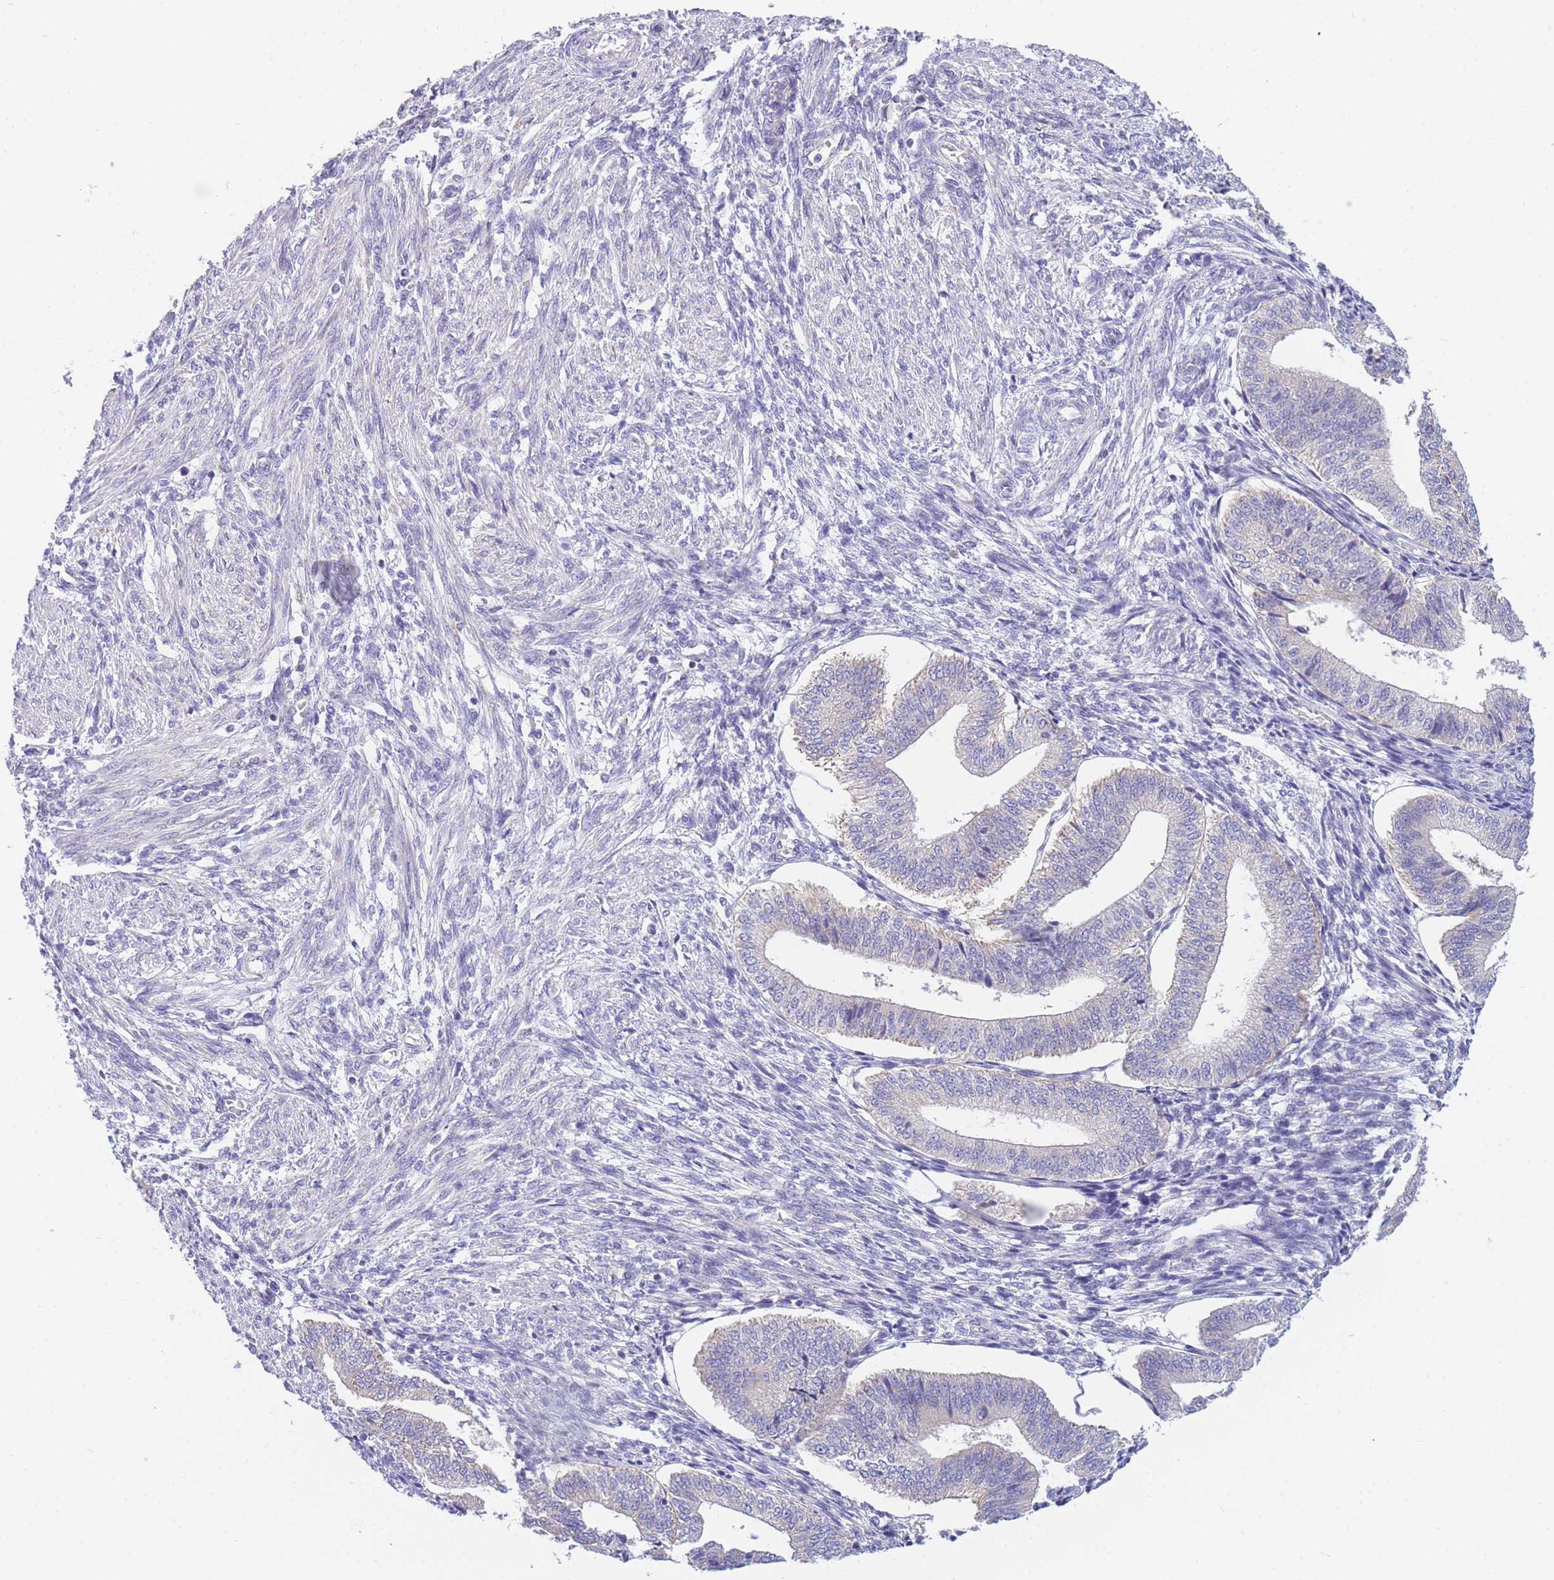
{"staining": {"intensity": "negative", "quantity": "none", "location": "none"}, "tissue": "endometrium", "cell_type": "Cells in endometrial stroma", "image_type": "normal", "snomed": [{"axis": "morphology", "description": "Normal tissue, NOS"}, {"axis": "topography", "description": "Endometrium"}], "caption": "High power microscopy micrograph of an immunohistochemistry (IHC) image of unremarkable endometrium, revealing no significant positivity in cells in endometrial stroma.", "gene": "DHRS11", "patient": {"sex": "female", "age": 34}}